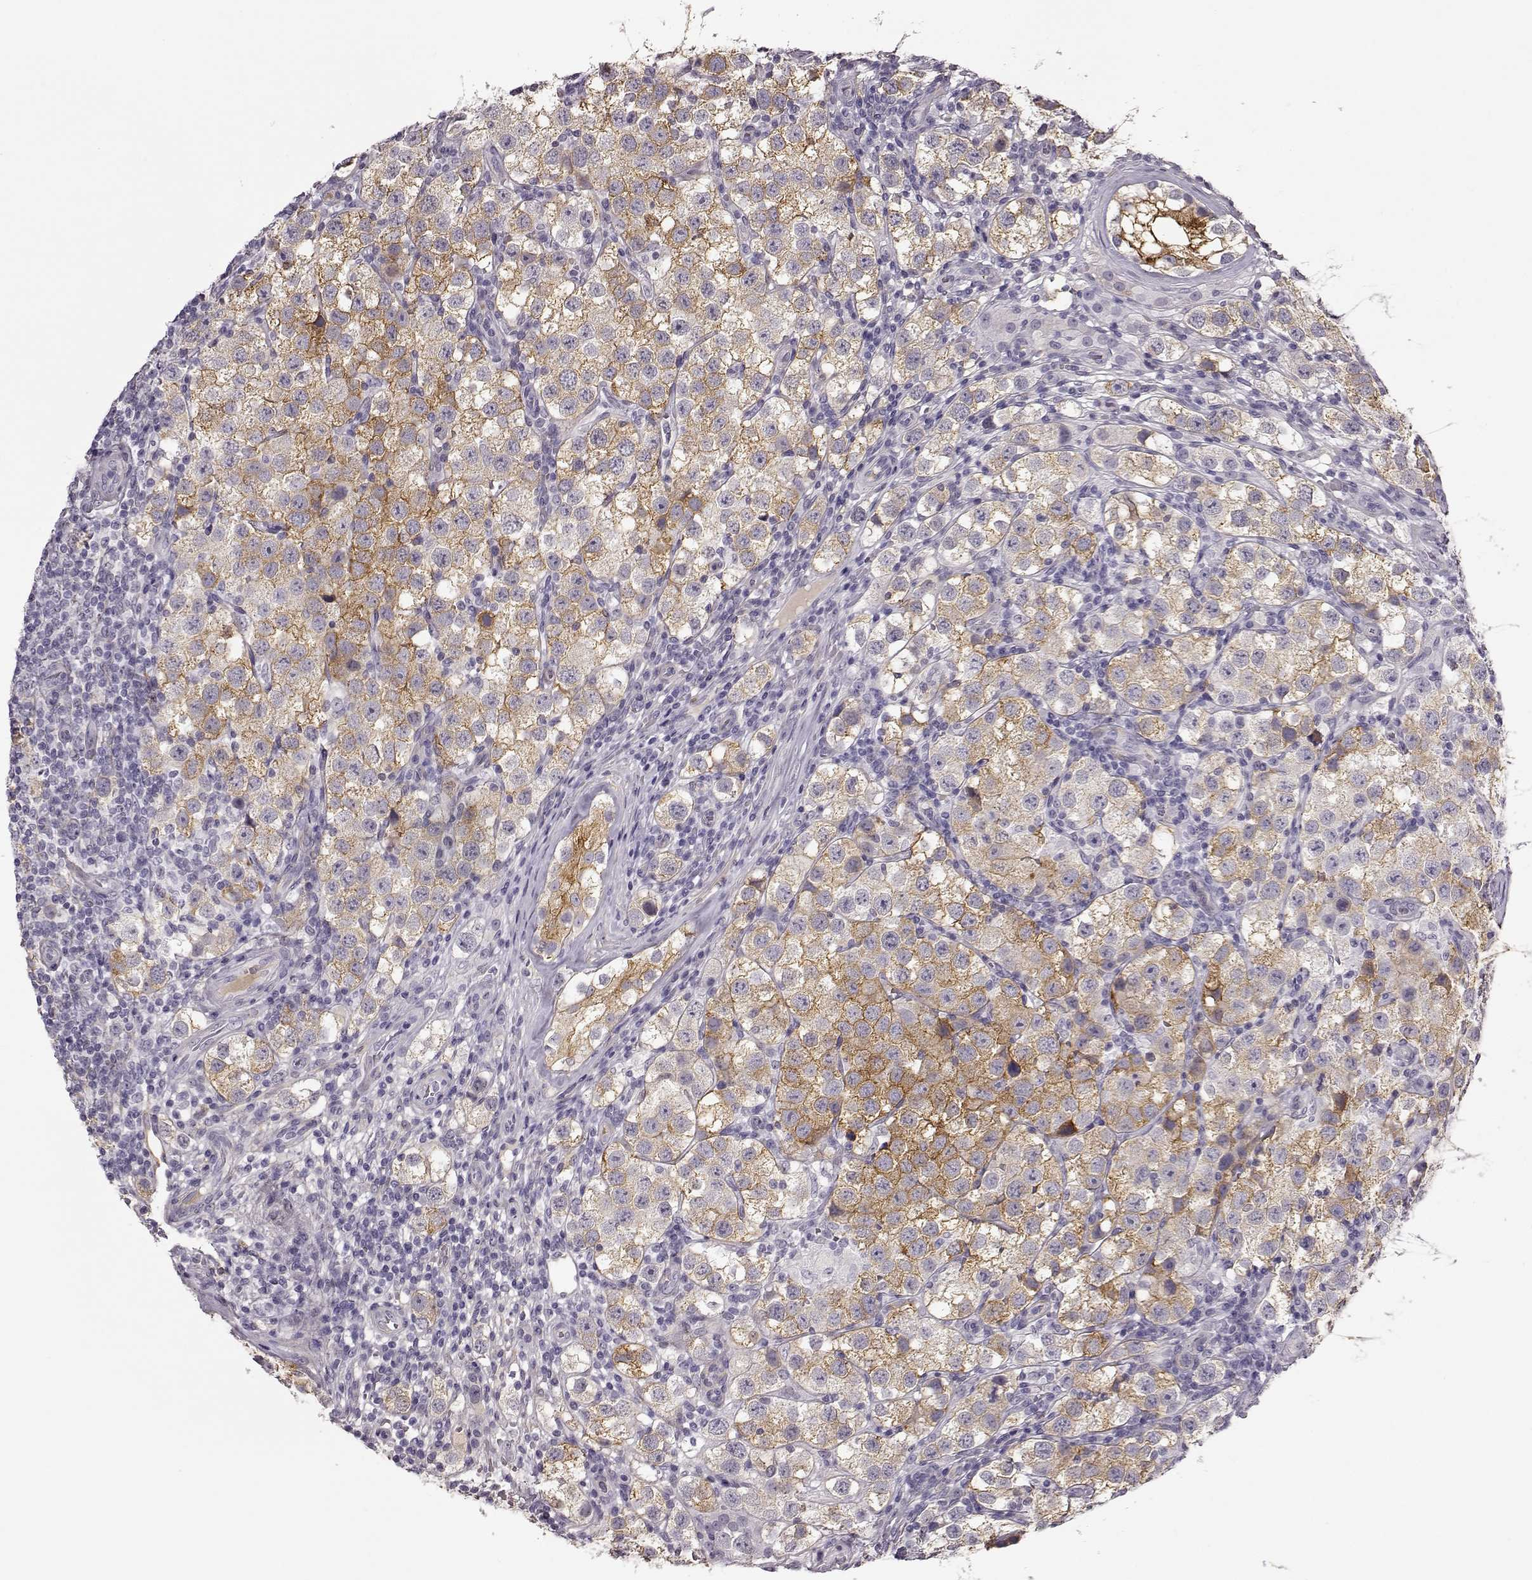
{"staining": {"intensity": "moderate", "quantity": ">75%", "location": "cytoplasmic/membranous"}, "tissue": "testis cancer", "cell_type": "Tumor cells", "image_type": "cancer", "snomed": [{"axis": "morphology", "description": "Seminoma, NOS"}, {"axis": "topography", "description": "Testis"}], "caption": "Testis cancer was stained to show a protein in brown. There is medium levels of moderate cytoplasmic/membranous expression in about >75% of tumor cells.", "gene": "TRIM69", "patient": {"sex": "male", "age": 37}}